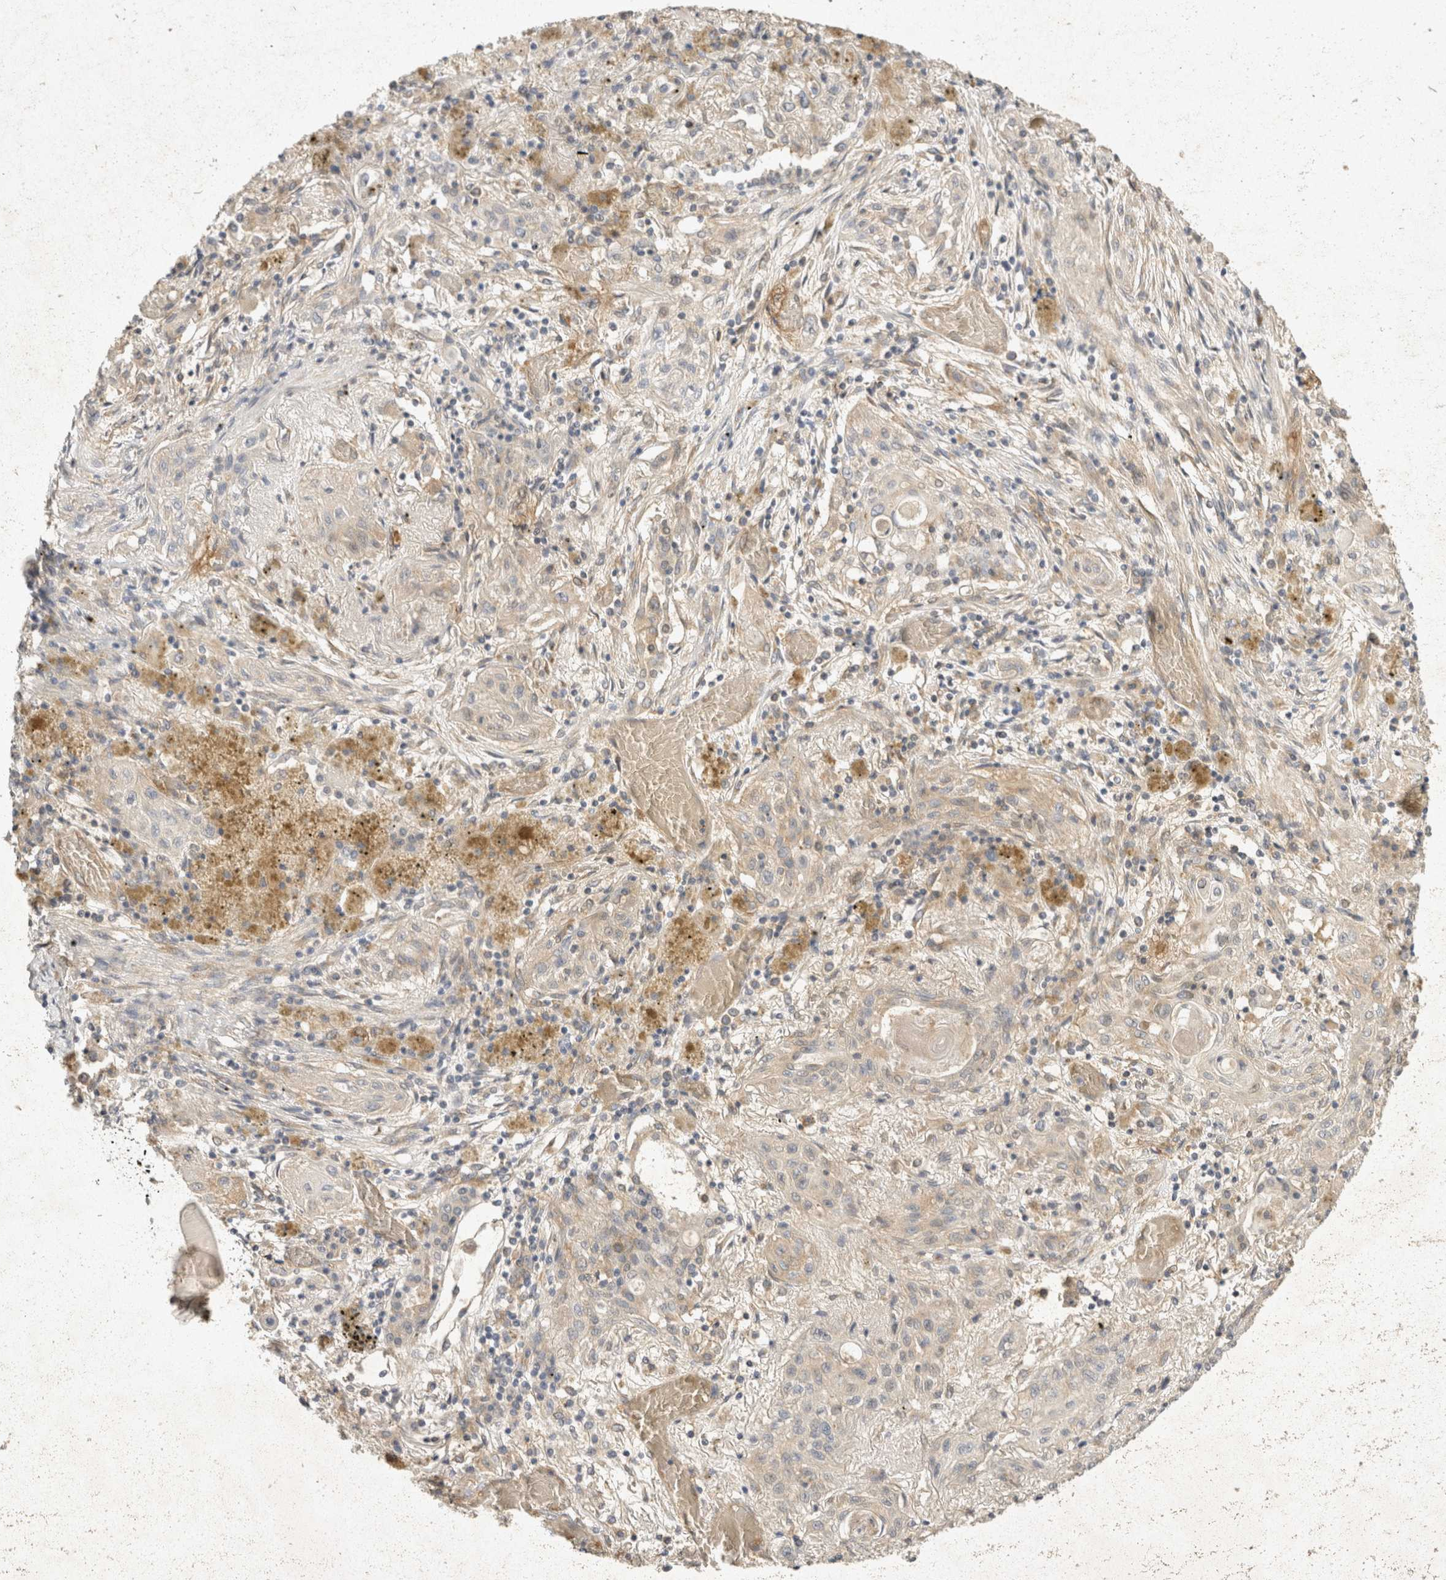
{"staining": {"intensity": "weak", "quantity": "<25%", "location": "cytoplasmic/membranous"}, "tissue": "lung cancer", "cell_type": "Tumor cells", "image_type": "cancer", "snomed": [{"axis": "morphology", "description": "Squamous cell carcinoma, NOS"}, {"axis": "topography", "description": "Lung"}], "caption": "Tumor cells show no significant protein expression in squamous cell carcinoma (lung).", "gene": "EIF4G3", "patient": {"sex": "female", "age": 47}}